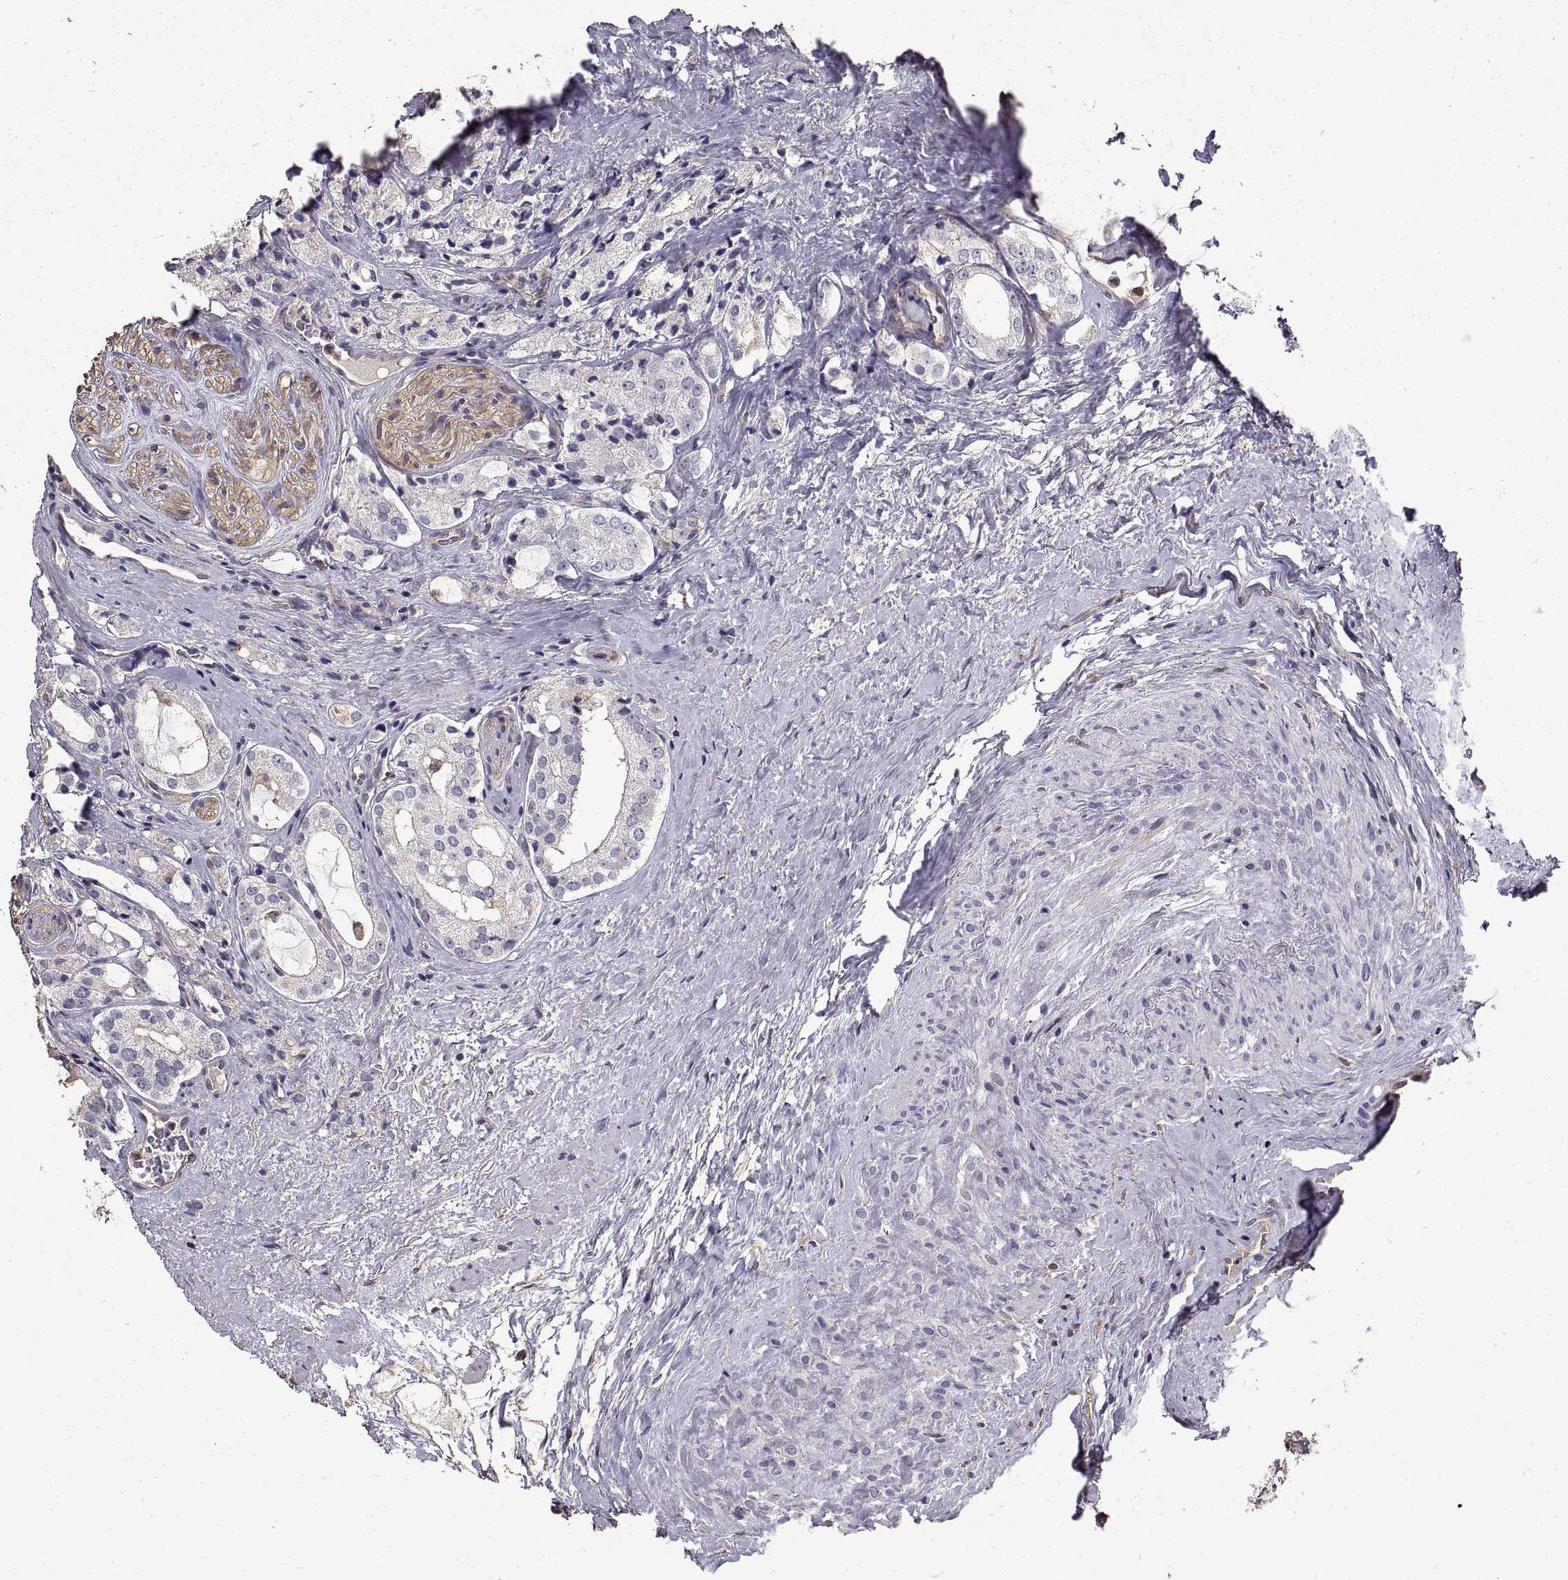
{"staining": {"intensity": "negative", "quantity": "none", "location": "none"}, "tissue": "prostate cancer", "cell_type": "Tumor cells", "image_type": "cancer", "snomed": [{"axis": "morphology", "description": "Adenocarcinoma, NOS"}, {"axis": "topography", "description": "Prostate"}], "caption": "Tumor cells are negative for protein expression in human prostate adenocarcinoma.", "gene": "PEA15", "patient": {"sex": "male", "age": 66}}